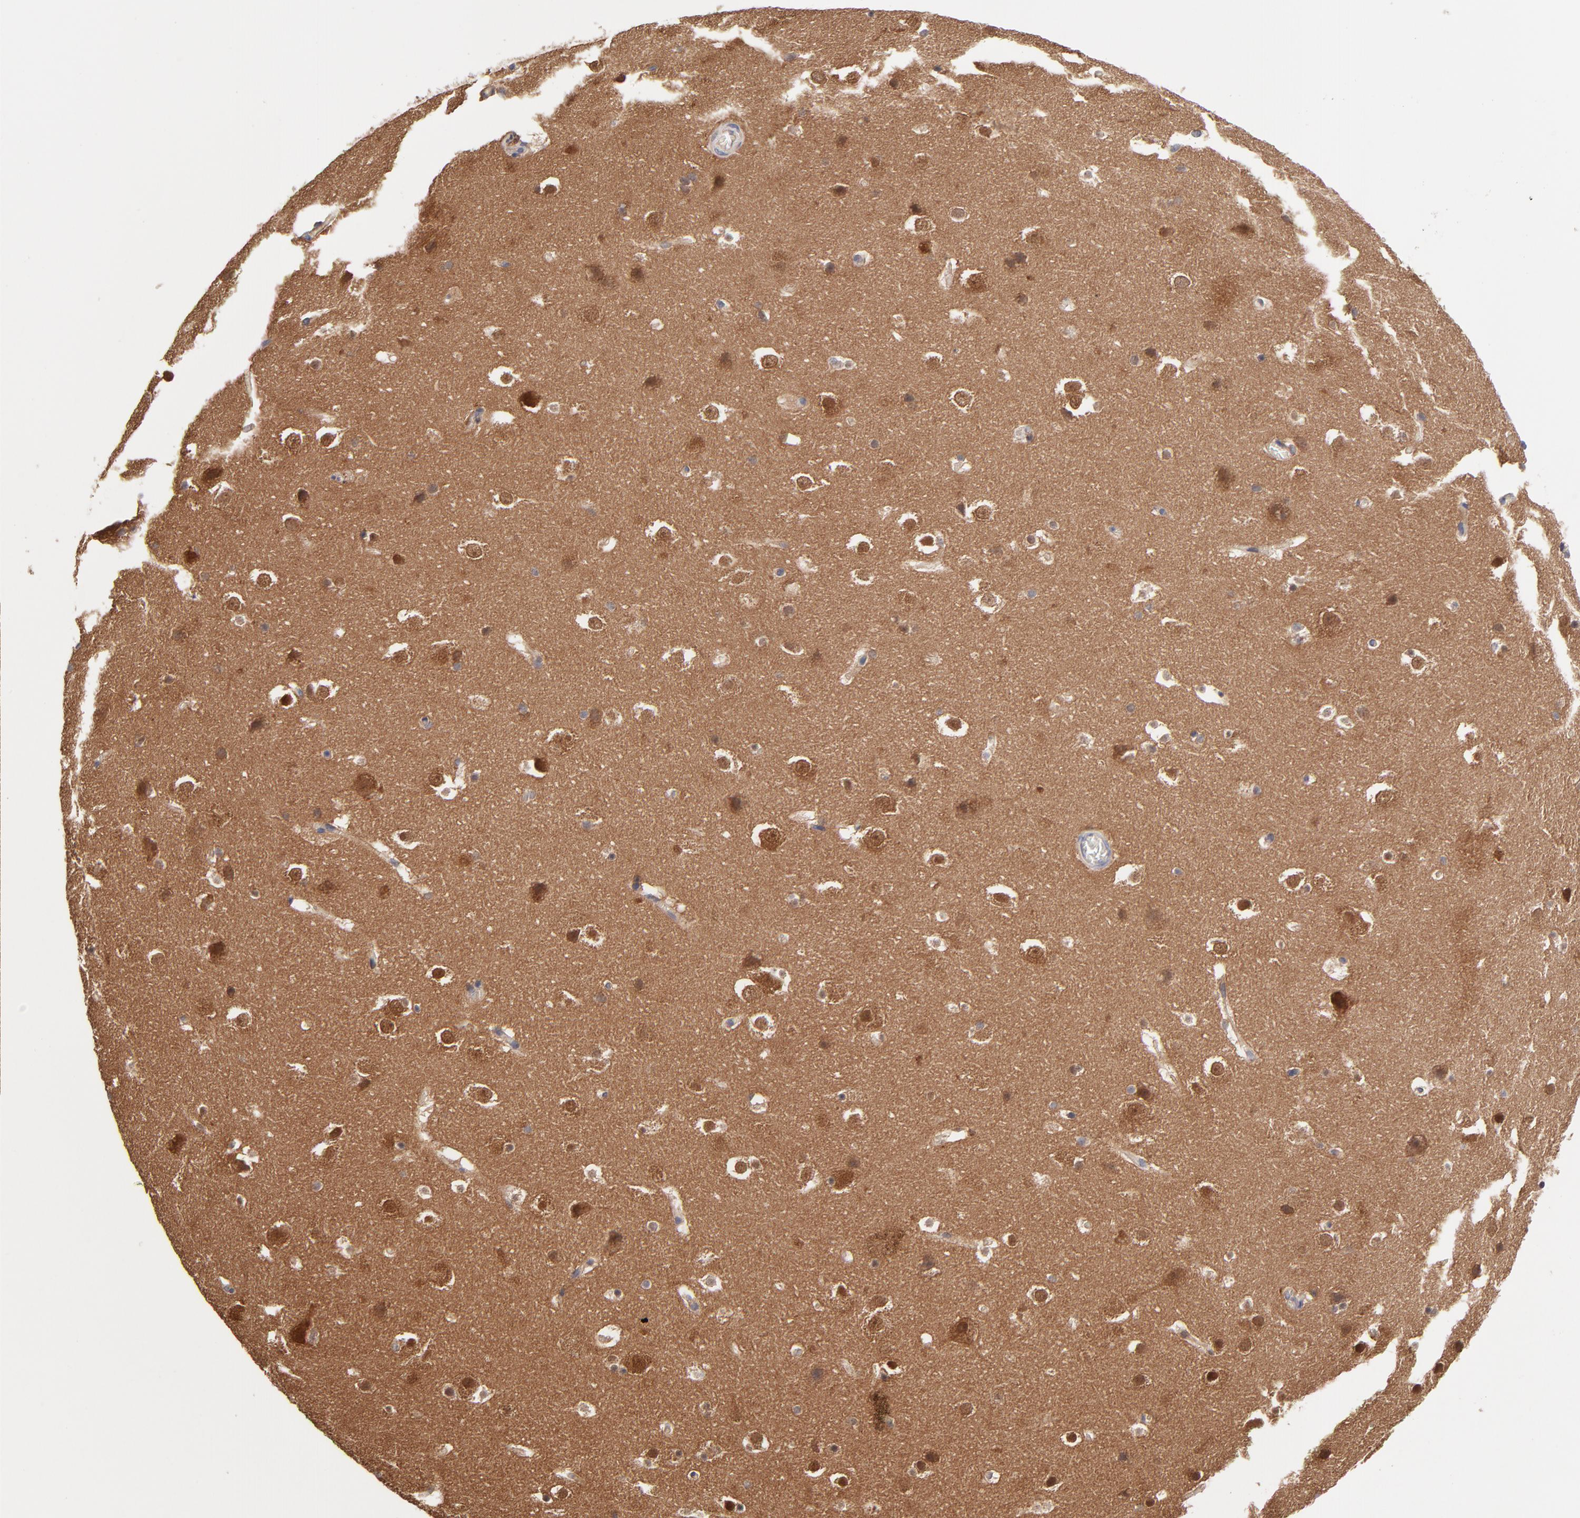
{"staining": {"intensity": "negative", "quantity": "none", "location": "none"}, "tissue": "hippocampus", "cell_type": "Glial cells", "image_type": "normal", "snomed": [{"axis": "morphology", "description": "Normal tissue, NOS"}, {"axis": "topography", "description": "Hippocampus"}], "caption": "Immunohistochemistry (IHC) image of unremarkable human hippocampus stained for a protein (brown), which demonstrates no positivity in glial cells.", "gene": "PCMT1", "patient": {"sex": "male", "age": 45}}